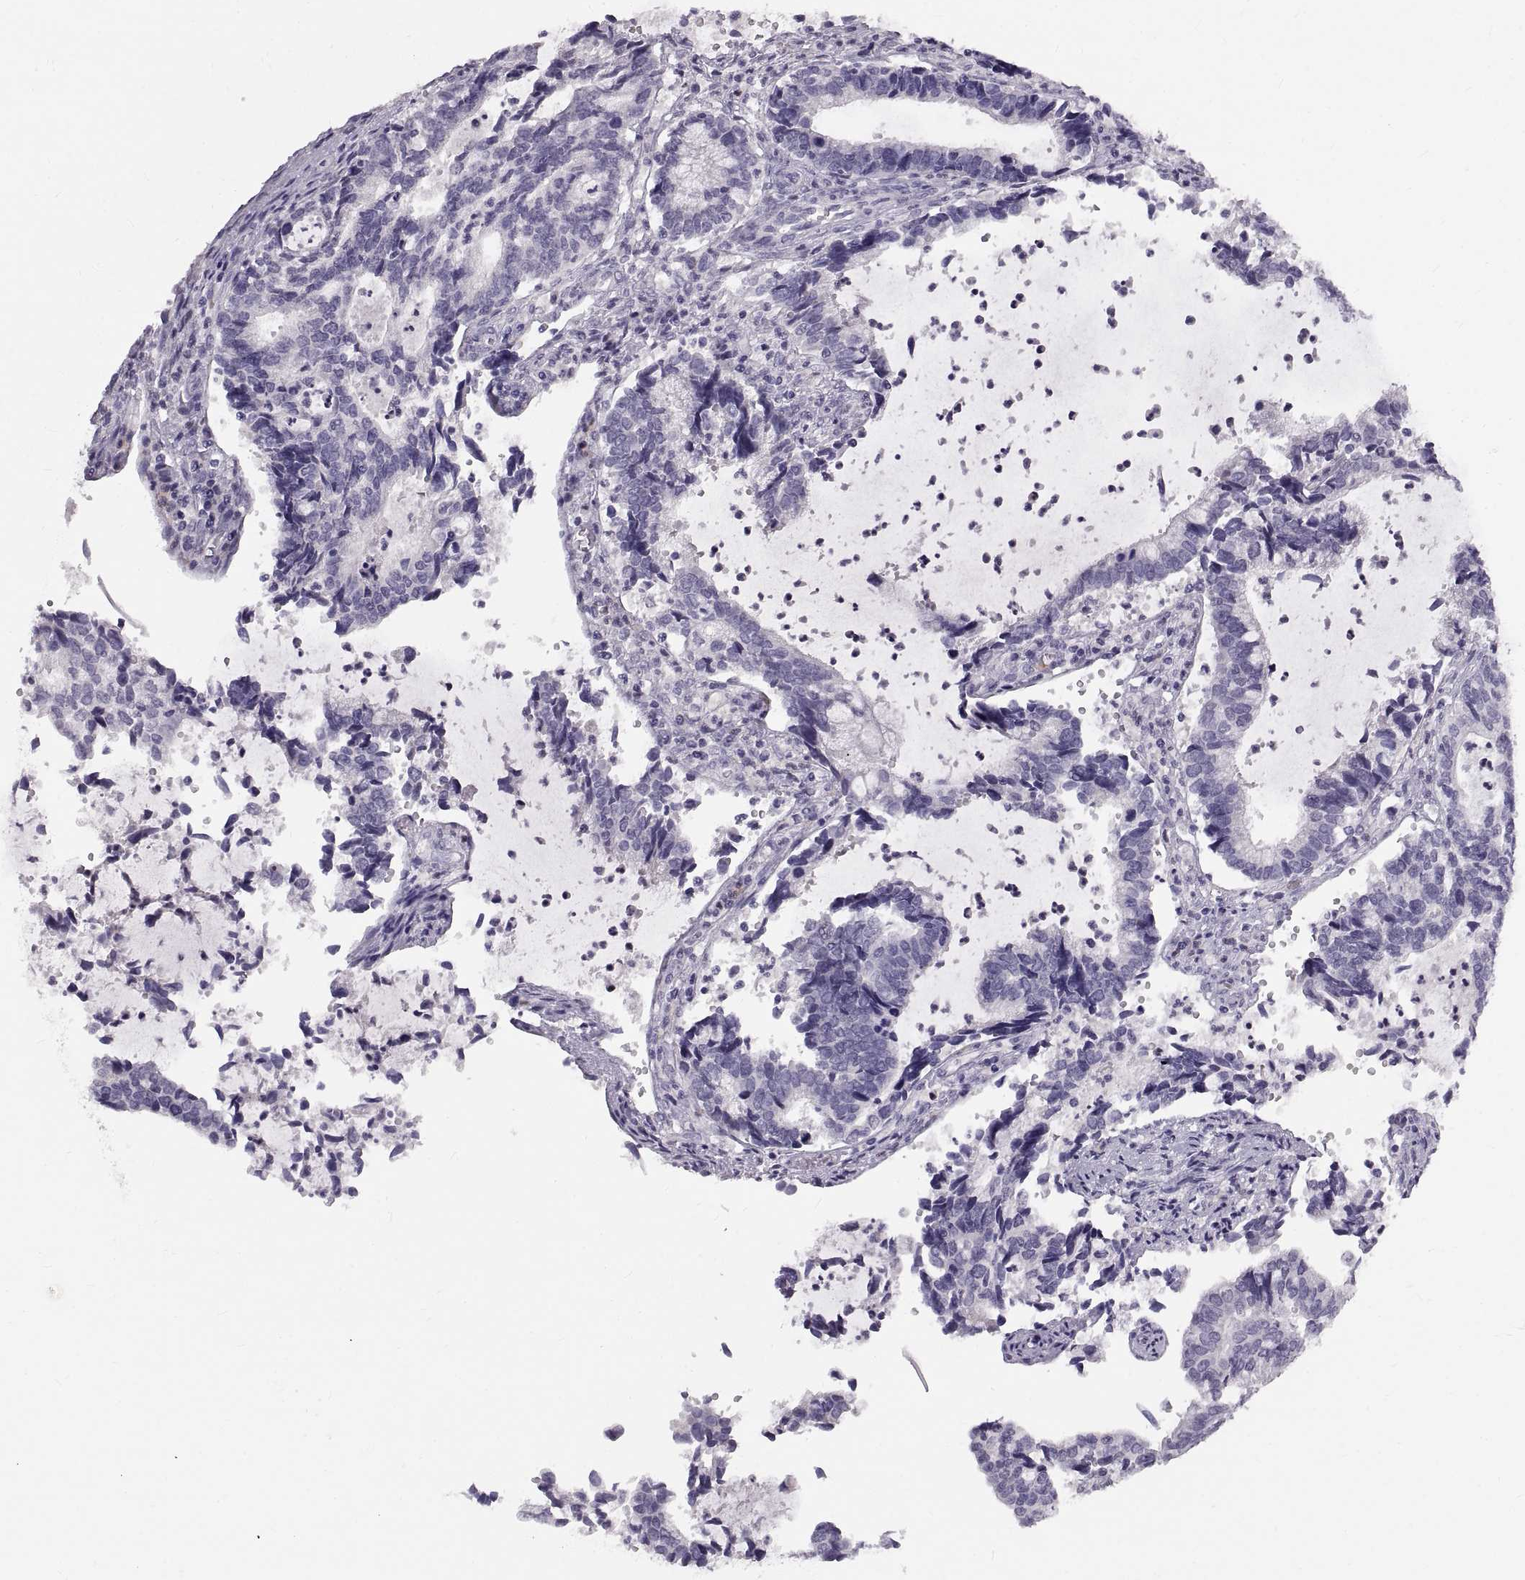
{"staining": {"intensity": "negative", "quantity": "none", "location": "none"}, "tissue": "cervical cancer", "cell_type": "Tumor cells", "image_type": "cancer", "snomed": [{"axis": "morphology", "description": "Adenocarcinoma, NOS"}, {"axis": "topography", "description": "Cervix"}], "caption": "This is a micrograph of immunohistochemistry (IHC) staining of cervical cancer, which shows no positivity in tumor cells. The staining is performed using DAB (3,3'-diaminobenzidine) brown chromogen with nuclei counter-stained in using hematoxylin.", "gene": "SPACDR", "patient": {"sex": "female", "age": 42}}